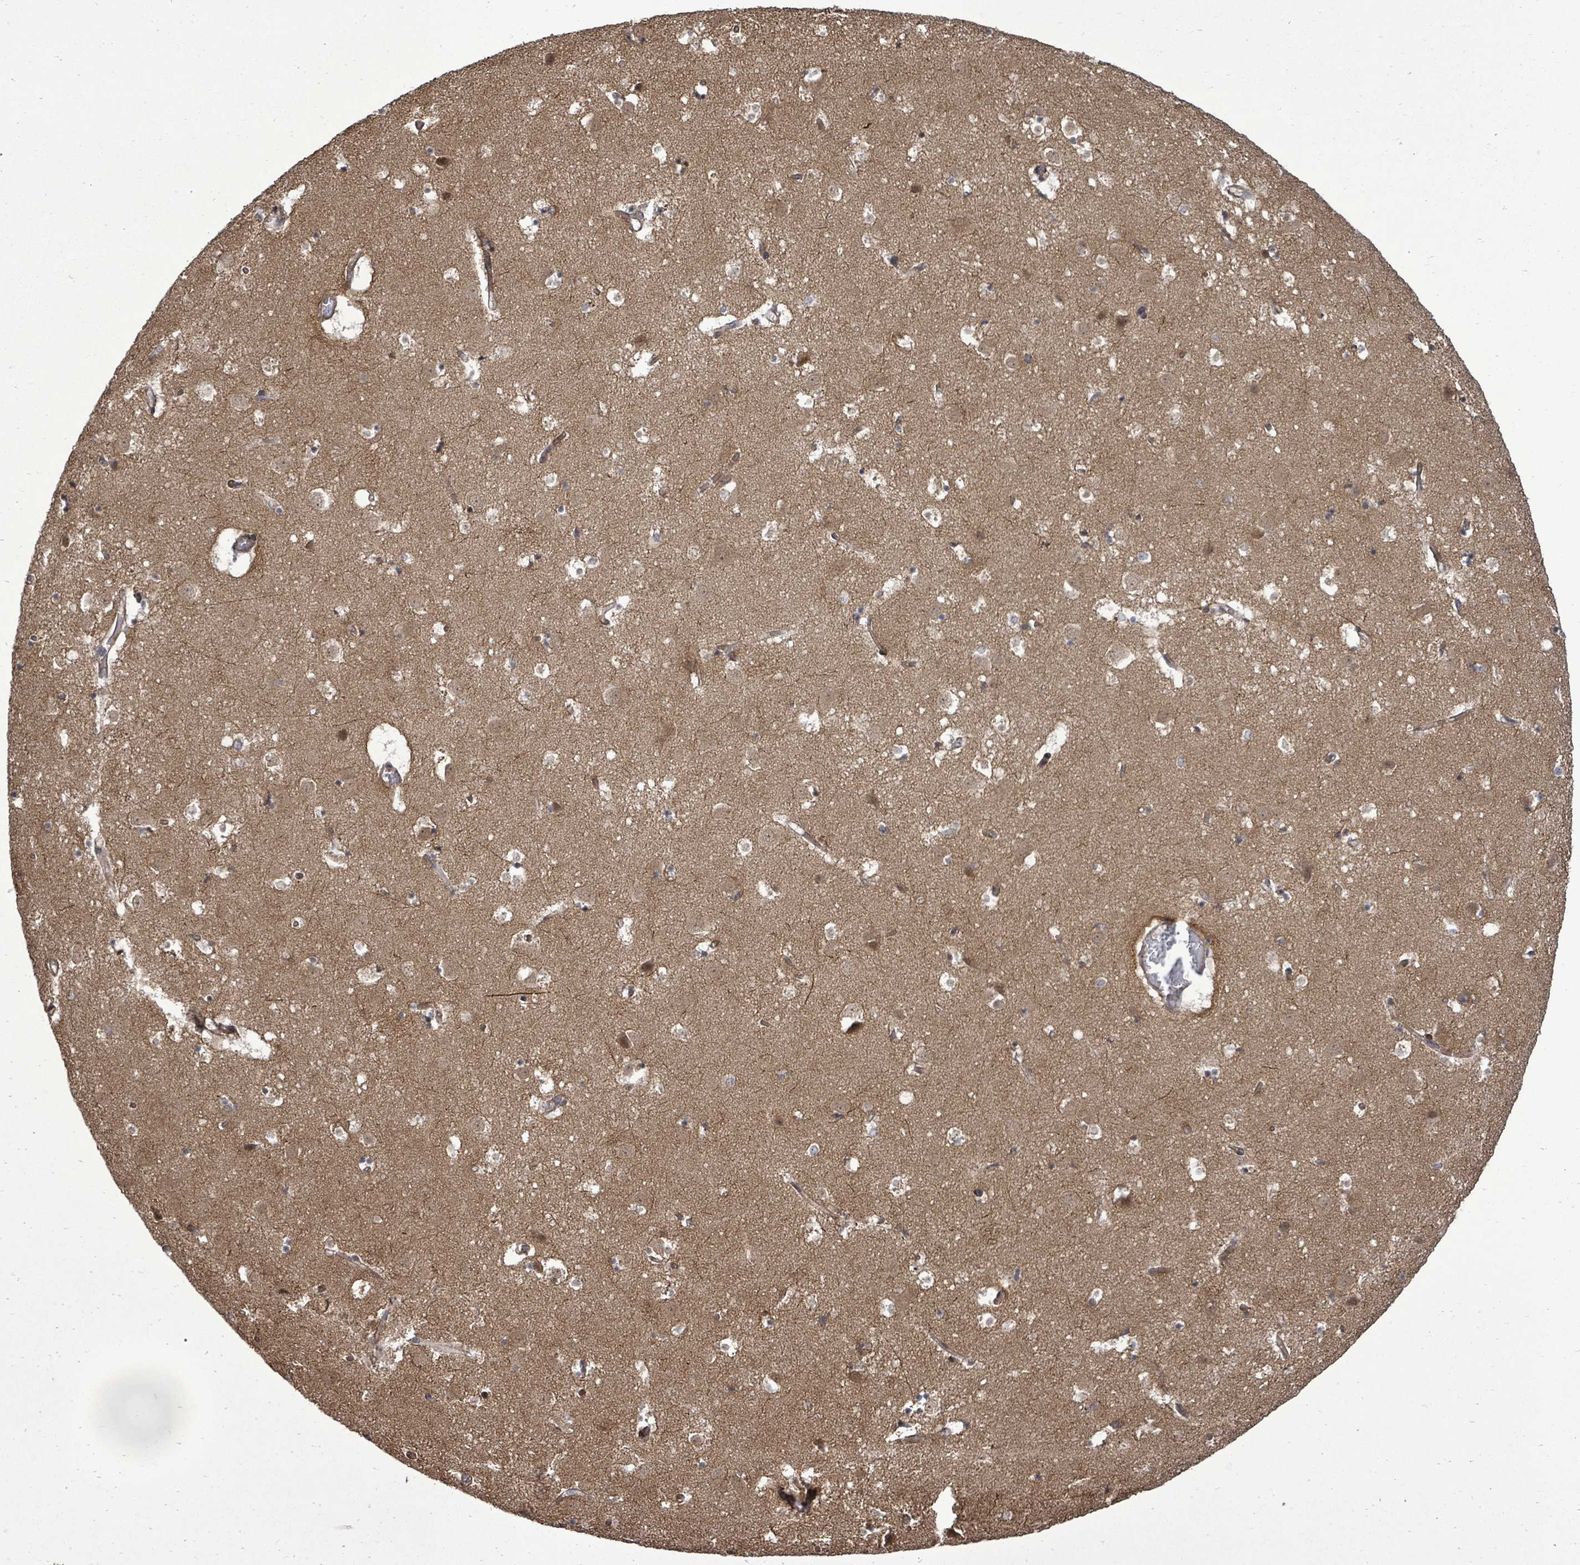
{"staining": {"intensity": "weak", "quantity": "<25%", "location": "cytoplasmic/membranous,nuclear"}, "tissue": "caudate", "cell_type": "Glial cells", "image_type": "normal", "snomed": [{"axis": "morphology", "description": "Normal tissue, NOS"}, {"axis": "topography", "description": "Lateral ventricle wall"}], "caption": "IHC photomicrograph of unremarkable caudate: human caudate stained with DAB (3,3'-diaminobenzidine) demonstrates no significant protein positivity in glial cells.", "gene": "KRTAP27", "patient": {"sex": "male", "age": 58}}